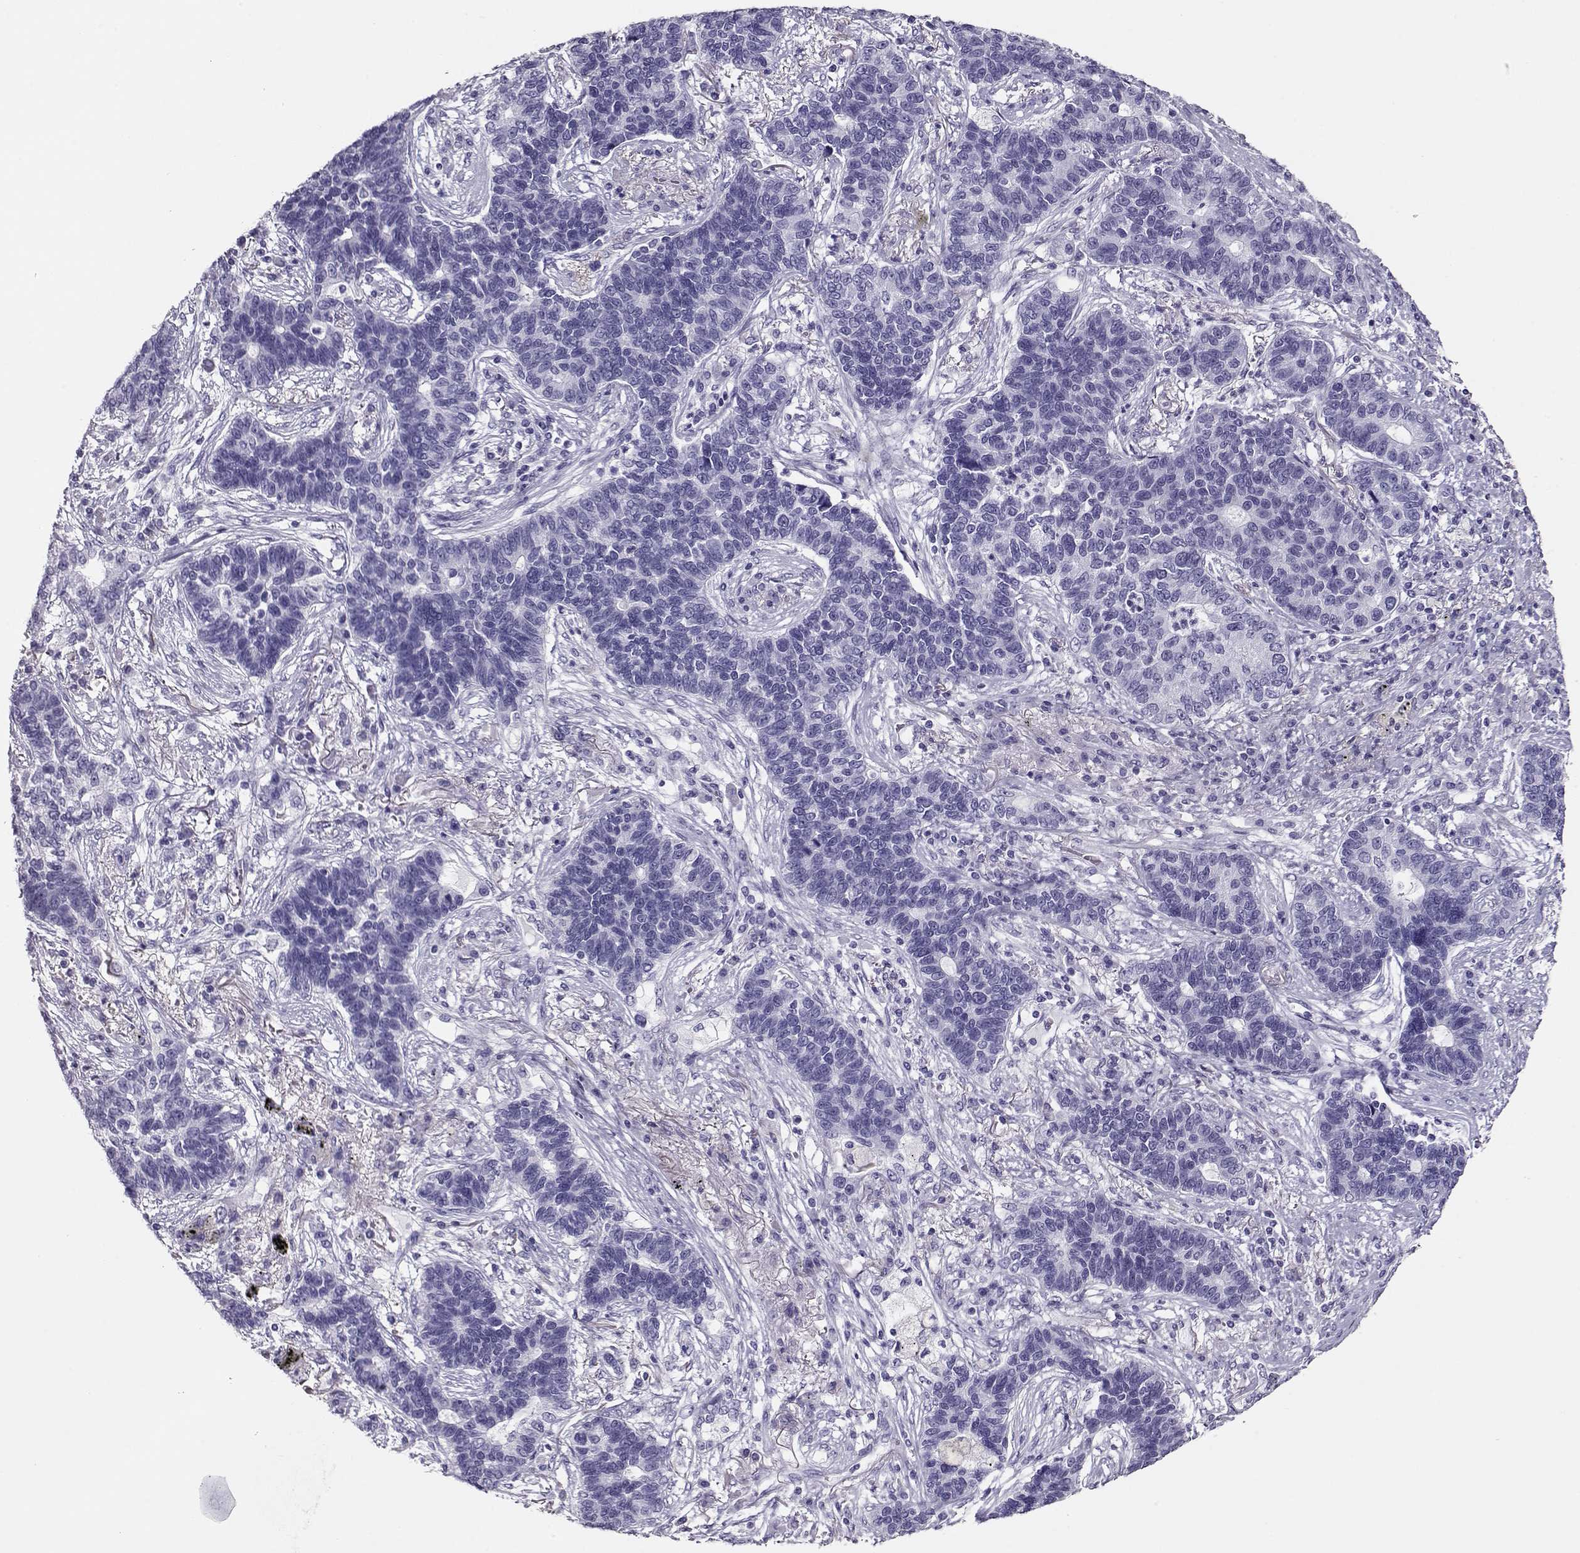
{"staining": {"intensity": "negative", "quantity": "none", "location": "none"}, "tissue": "lung cancer", "cell_type": "Tumor cells", "image_type": "cancer", "snomed": [{"axis": "morphology", "description": "Adenocarcinoma, NOS"}, {"axis": "topography", "description": "Lung"}], "caption": "Lung cancer was stained to show a protein in brown. There is no significant staining in tumor cells.", "gene": "ACTN2", "patient": {"sex": "female", "age": 57}}